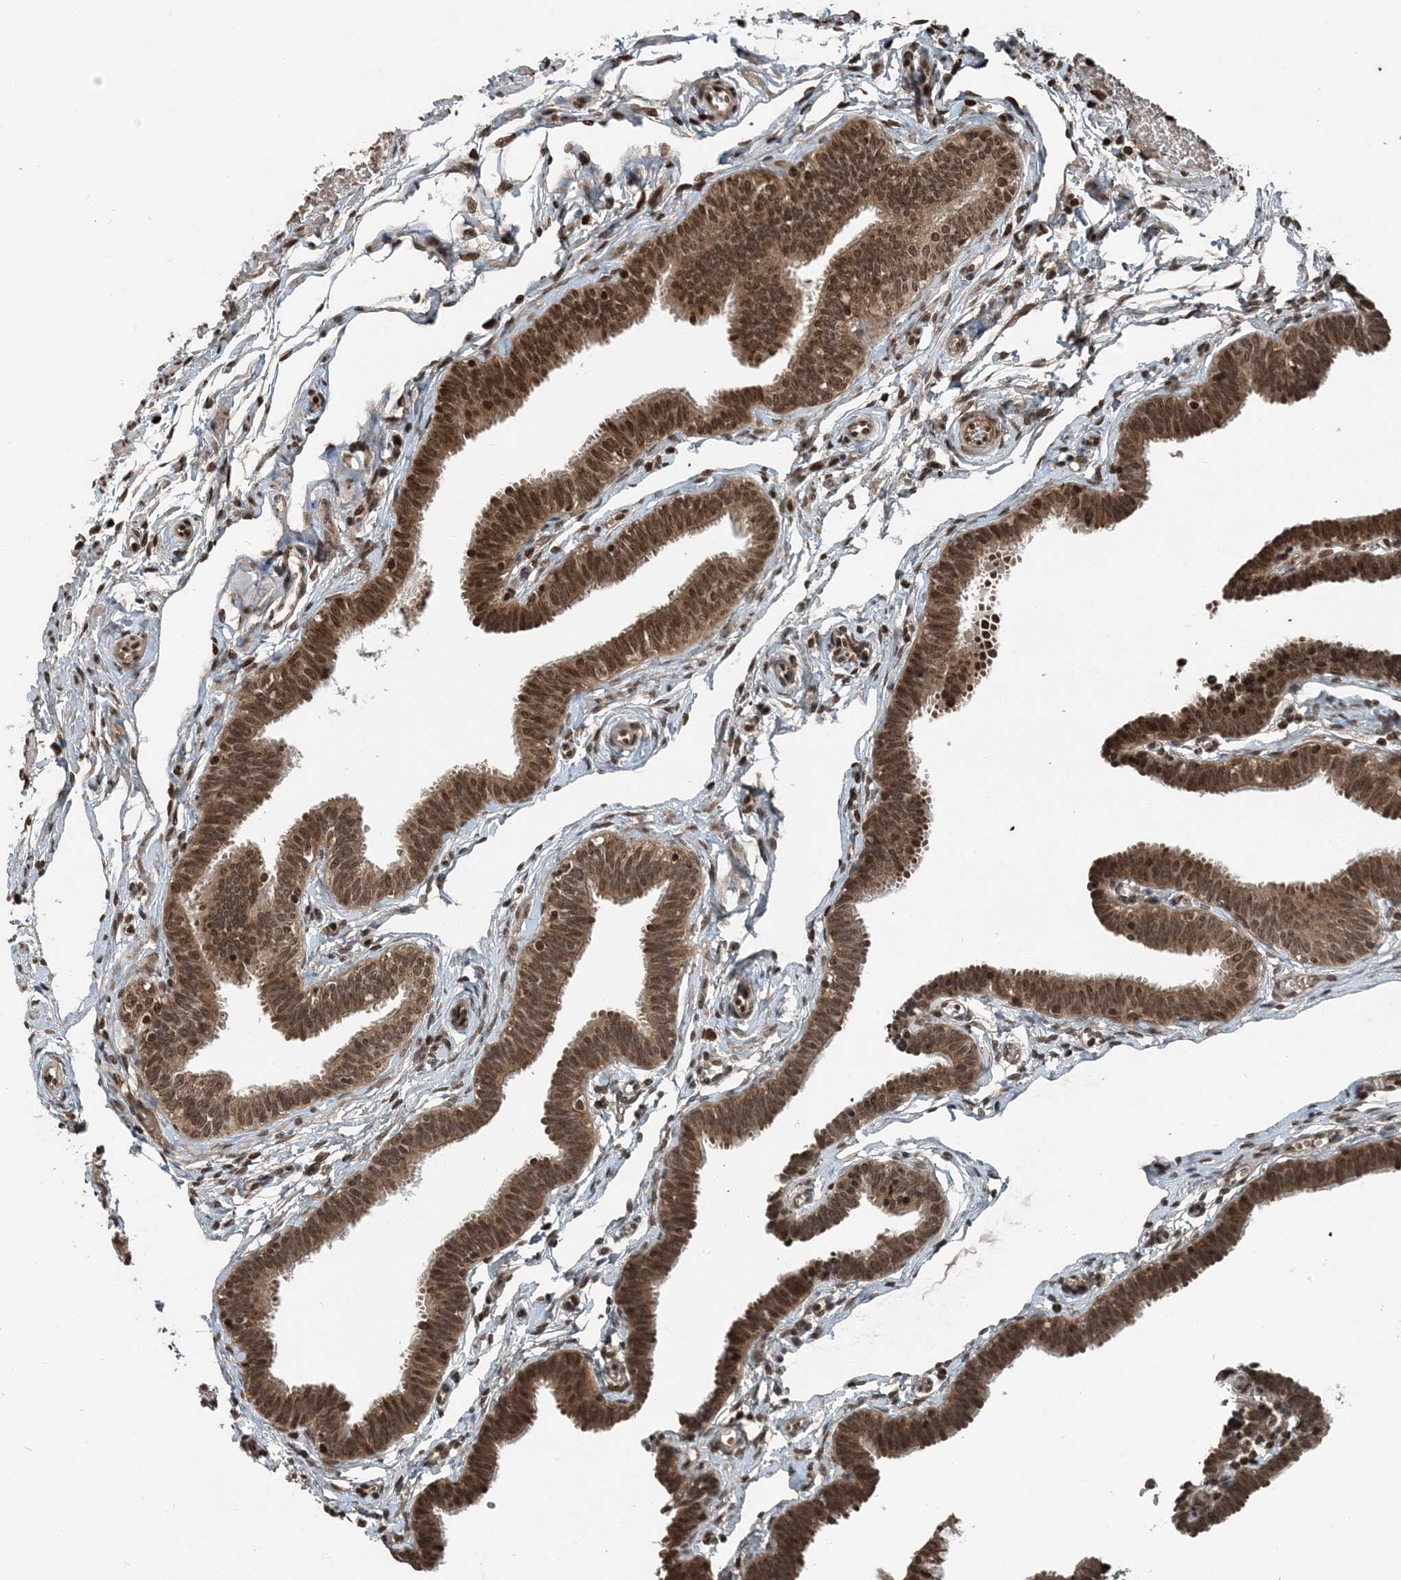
{"staining": {"intensity": "strong", "quantity": ">75%", "location": "cytoplasmic/membranous,nuclear"}, "tissue": "fallopian tube", "cell_type": "Glandular cells", "image_type": "normal", "snomed": [{"axis": "morphology", "description": "Normal tissue, NOS"}, {"axis": "topography", "description": "Fallopian tube"}, {"axis": "topography", "description": "Ovary"}], "caption": "A micrograph of fallopian tube stained for a protein displays strong cytoplasmic/membranous,nuclear brown staining in glandular cells. (IHC, brightfield microscopy, high magnification).", "gene": "ZFAND2B", "patient": {"sex": "female", "age": 23}}